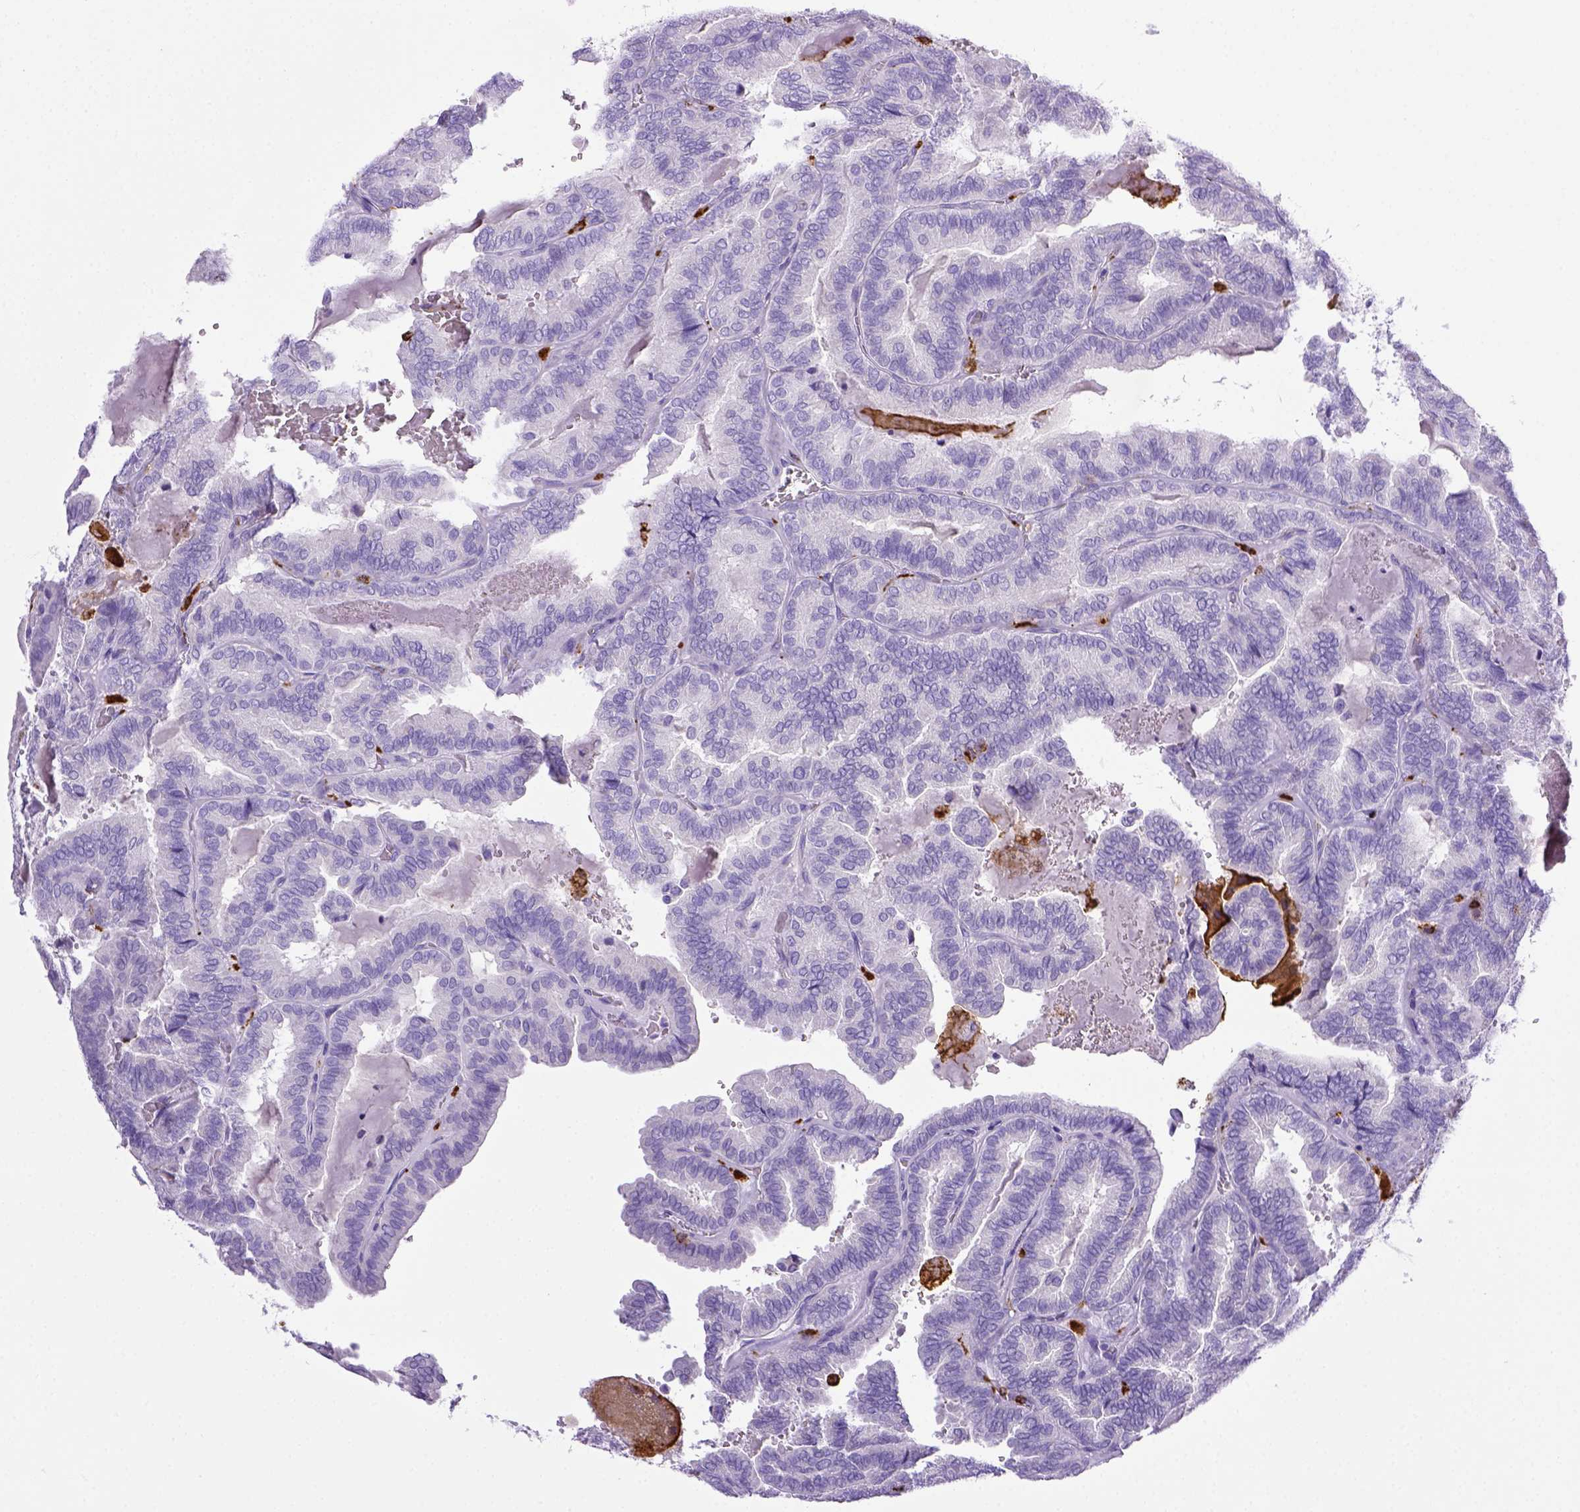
{"staining": {"intensity": "negative", "quantity": "none", "location": "none"}, "tissue": "thyroid cancer", "cell_type": "Tumor cells", "image_type": "cancer", "snomed": [{"axis": "morphology", "description": "Papillary adenocarcinoma, NOS"}, {"axis": "topography", "description": "Thyroid gland"}], "caption": "Tumor cells are negative for protein expression in human thyroid cancer (papillary adenocarcinoma).", "gene": "CD68", "patient": {"sex": "female", "age": 75}}